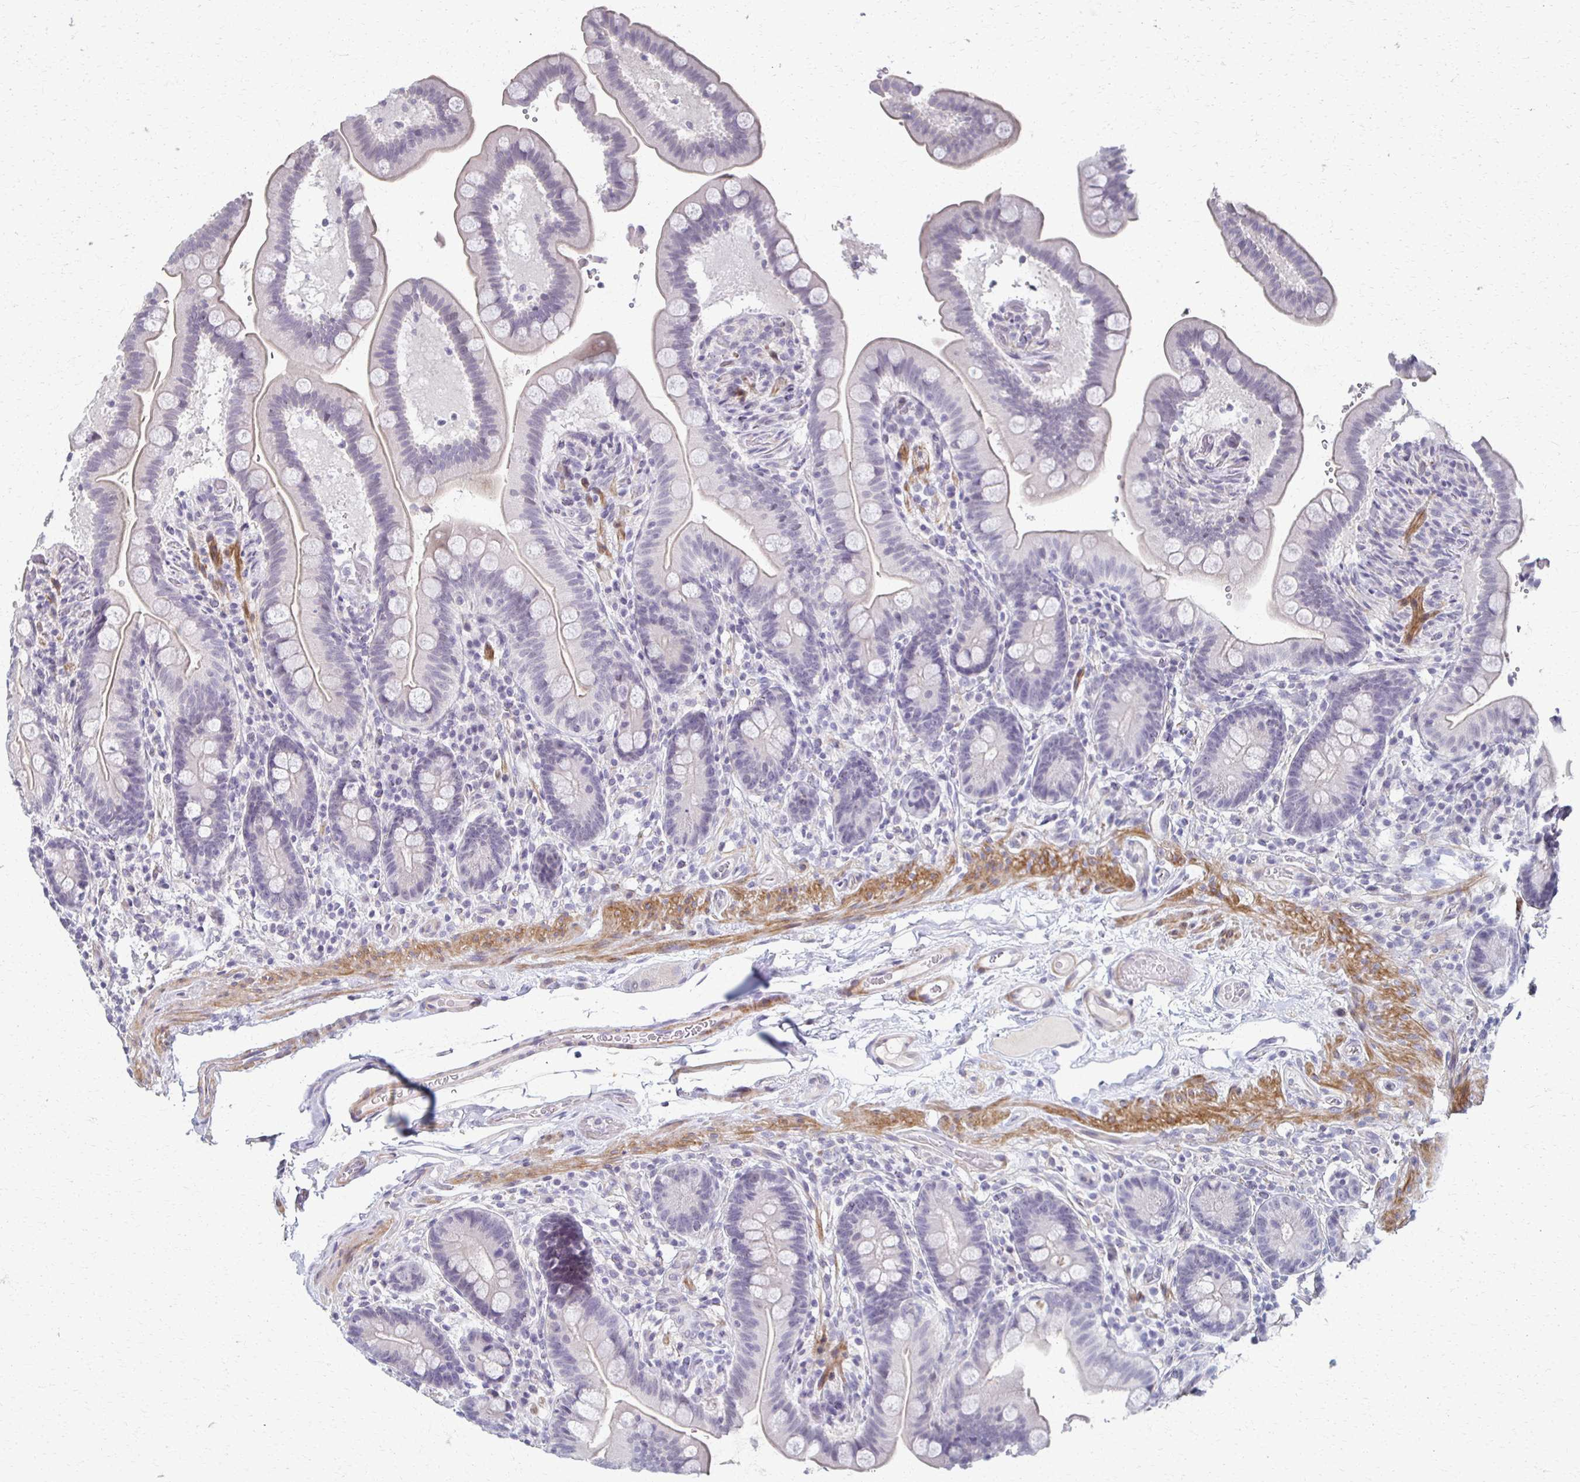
{"staining": {"intensity": "negative", "quantity": "none", "location": "none"}, "tissue": "colon", "cell_type": "Endothelial cells", "image_type": "normal", "snomed": [{"axis": "morphology", "description": "Normal tissue, NOS"}, {"axis": "topography", "description": "Smooth muscle"}, {"axis": "topography", "description": "Colon"}], "caption": "An immunohistochemistry photomicrograph of normal colon is shown. There is no staining in endothelial cells of colon.", "gene": "FOXO4", "patient": {"sex": "male", "age": 73}}